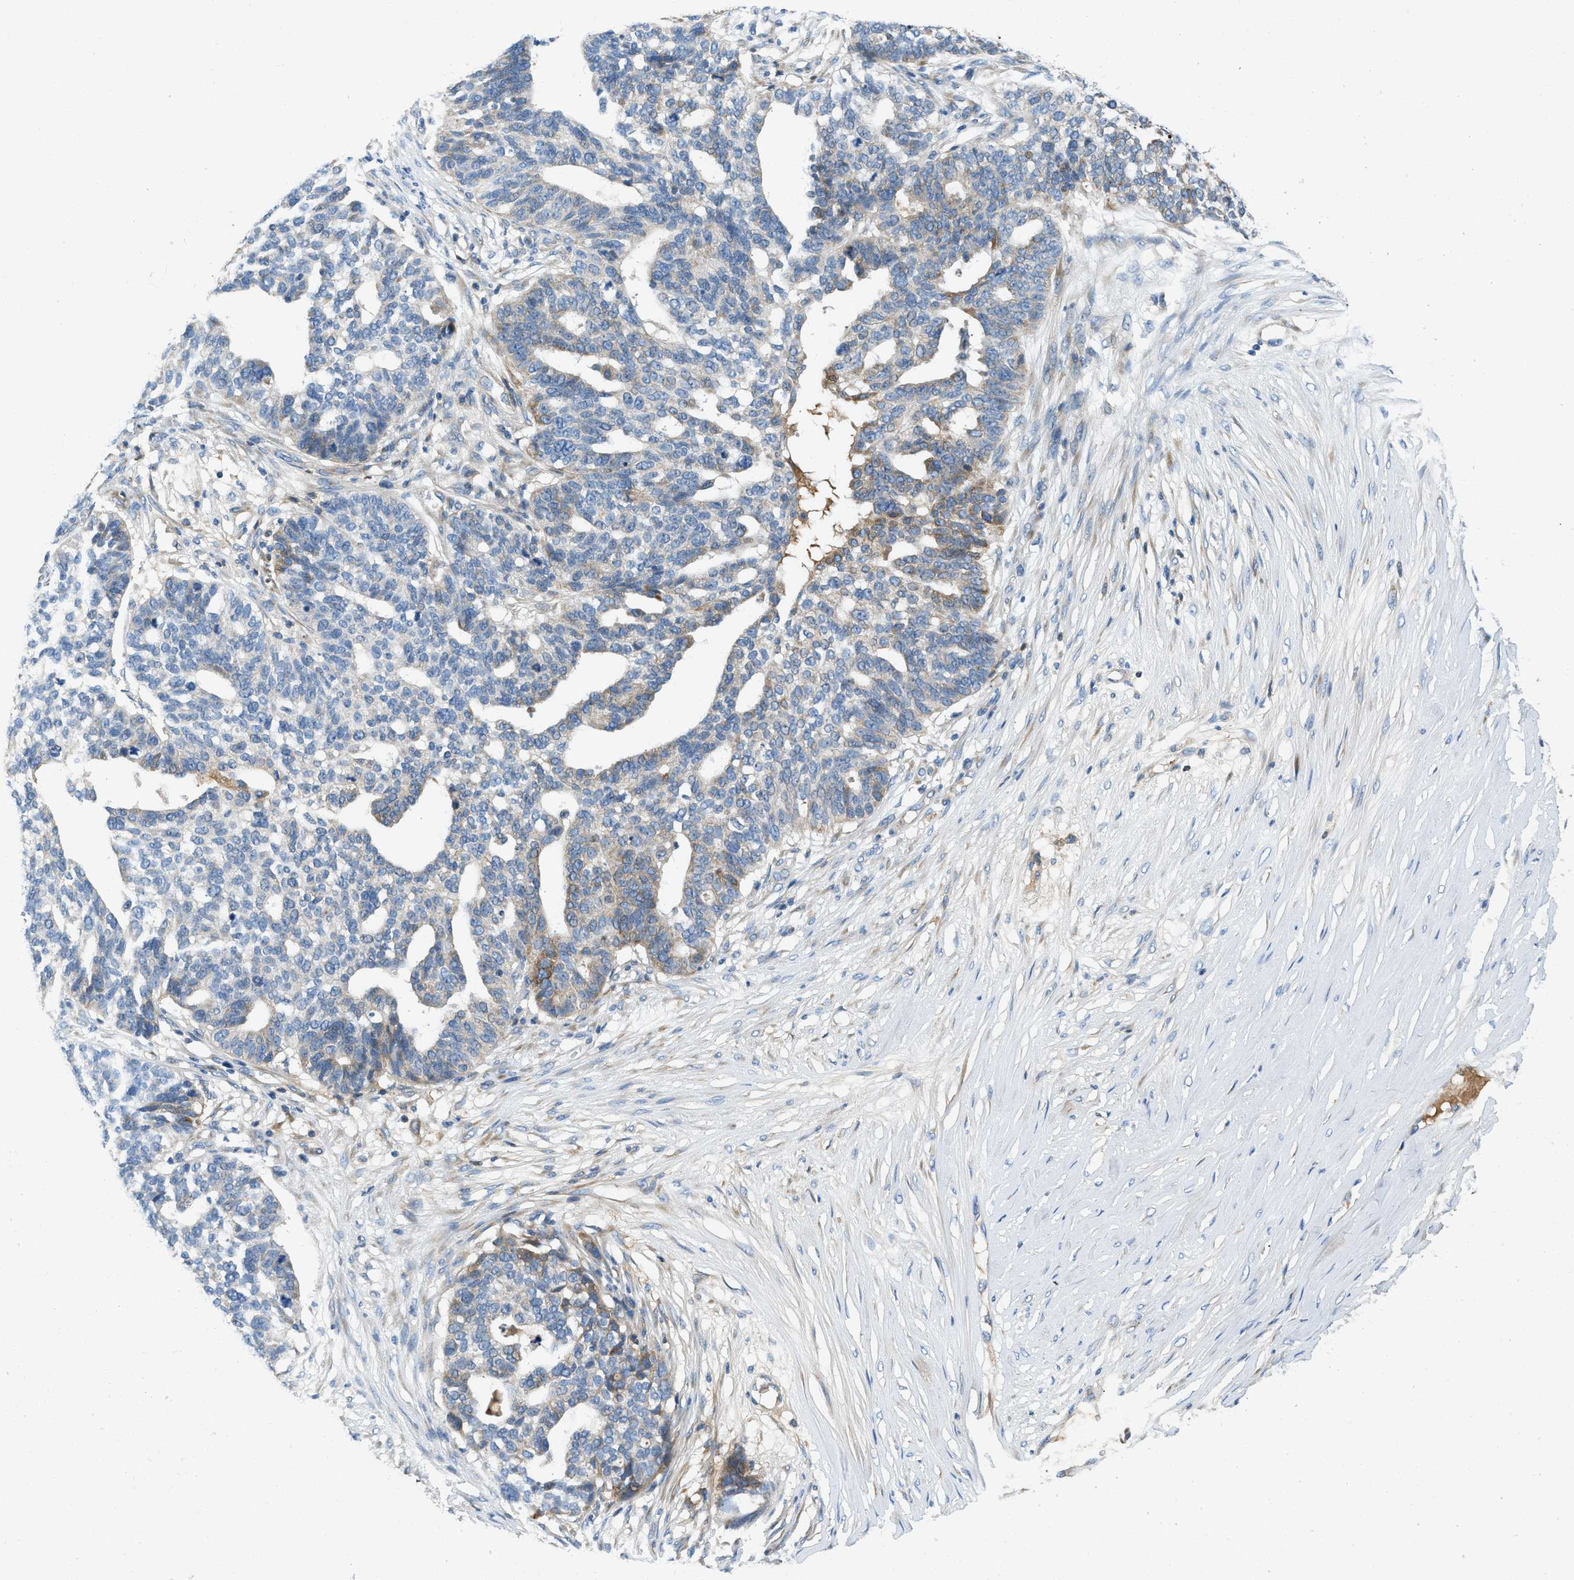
{"staining": {"intensity": "moderate", "quantity": "<25%", "location": "cytoplasmic/membranous"}, "tissue": "ovarian cancer", "cell_type": "Tumor cells", "image_type": "cancer", "snomed": [{"axis": "morphology", "description": "Cystadenocarcinoma, serous, NOS"}, {"axis": "topography", "description": "Ovary"}], "caption": "Immunohistochemistry staining of ovarian serous cystadenocarcinoma, which reveals low levels of moderate cytoplasmic/membranous staining in approximately <25% of tumor cells indicating moderate cytoplasmic/membranous protein expression. The staining was performed using DAB (3,3'-diaminobenzidine) (brown) for protein detection and nuclei were counterstained in hematoxylin (blue).", "gene": "GGCX", "patient": {"sex": "female", "age": 59}}